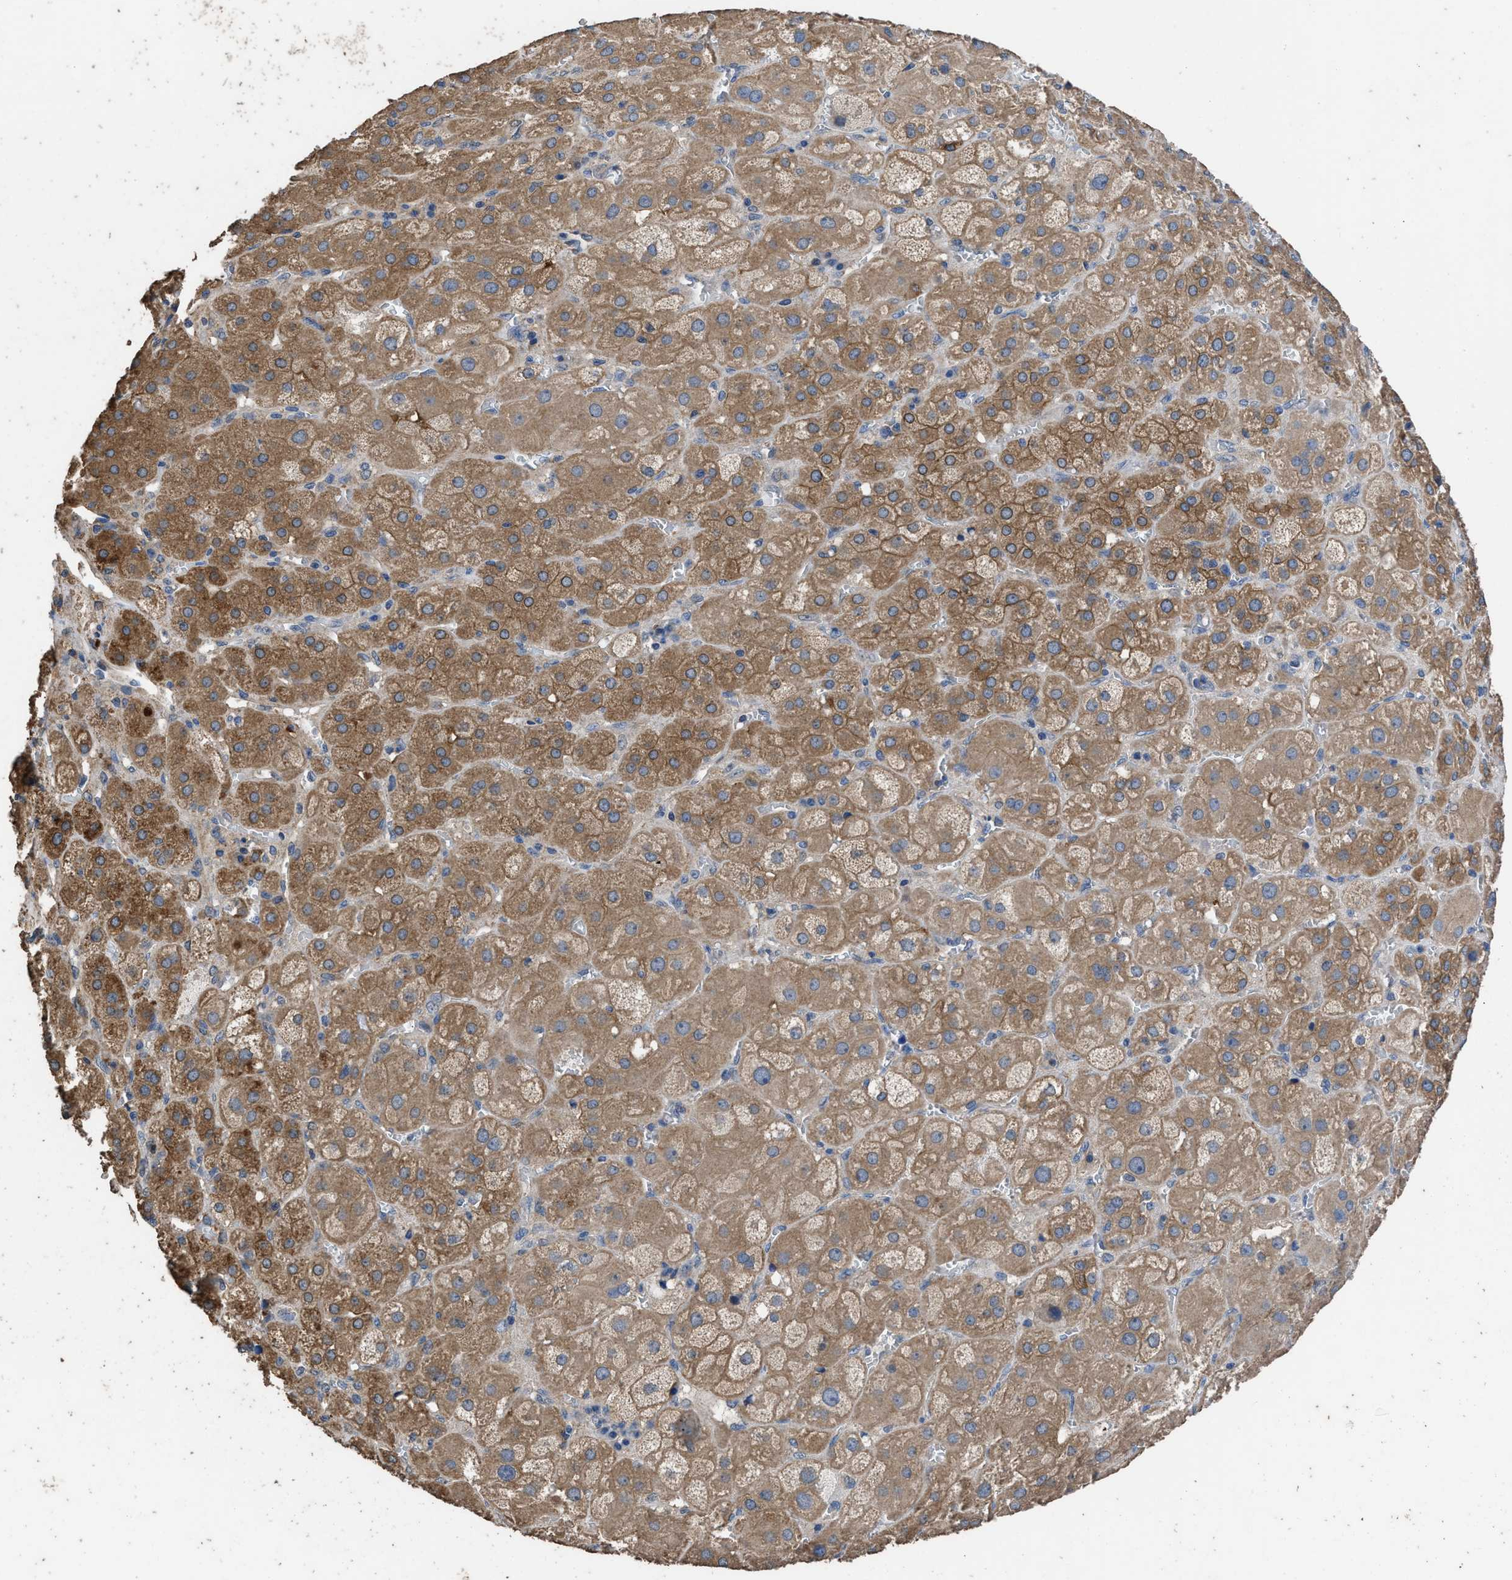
{"staining": {"intensity": "moderate", "quantity": ">75%", "location": "cytoplasmic/membranous"}, "tissue": "adrenal gland", "cell_type": "Glandular cells", "image_type": "normal", "snomed": [{"axis": "morphology", "description": "Normal tissue, NOS"}, {"axis": "topography", "description": "Adrenal gland"}], "caption": "A high-resolution image shows immunohistochemistry staining of unremarkable adrenal gland, which reveals moderate cytoplasmic/membranous positivity in approximately >75% of glandular cells.", "gene": "ITSN1", "patient": {"sex": "female", "age": 47}}